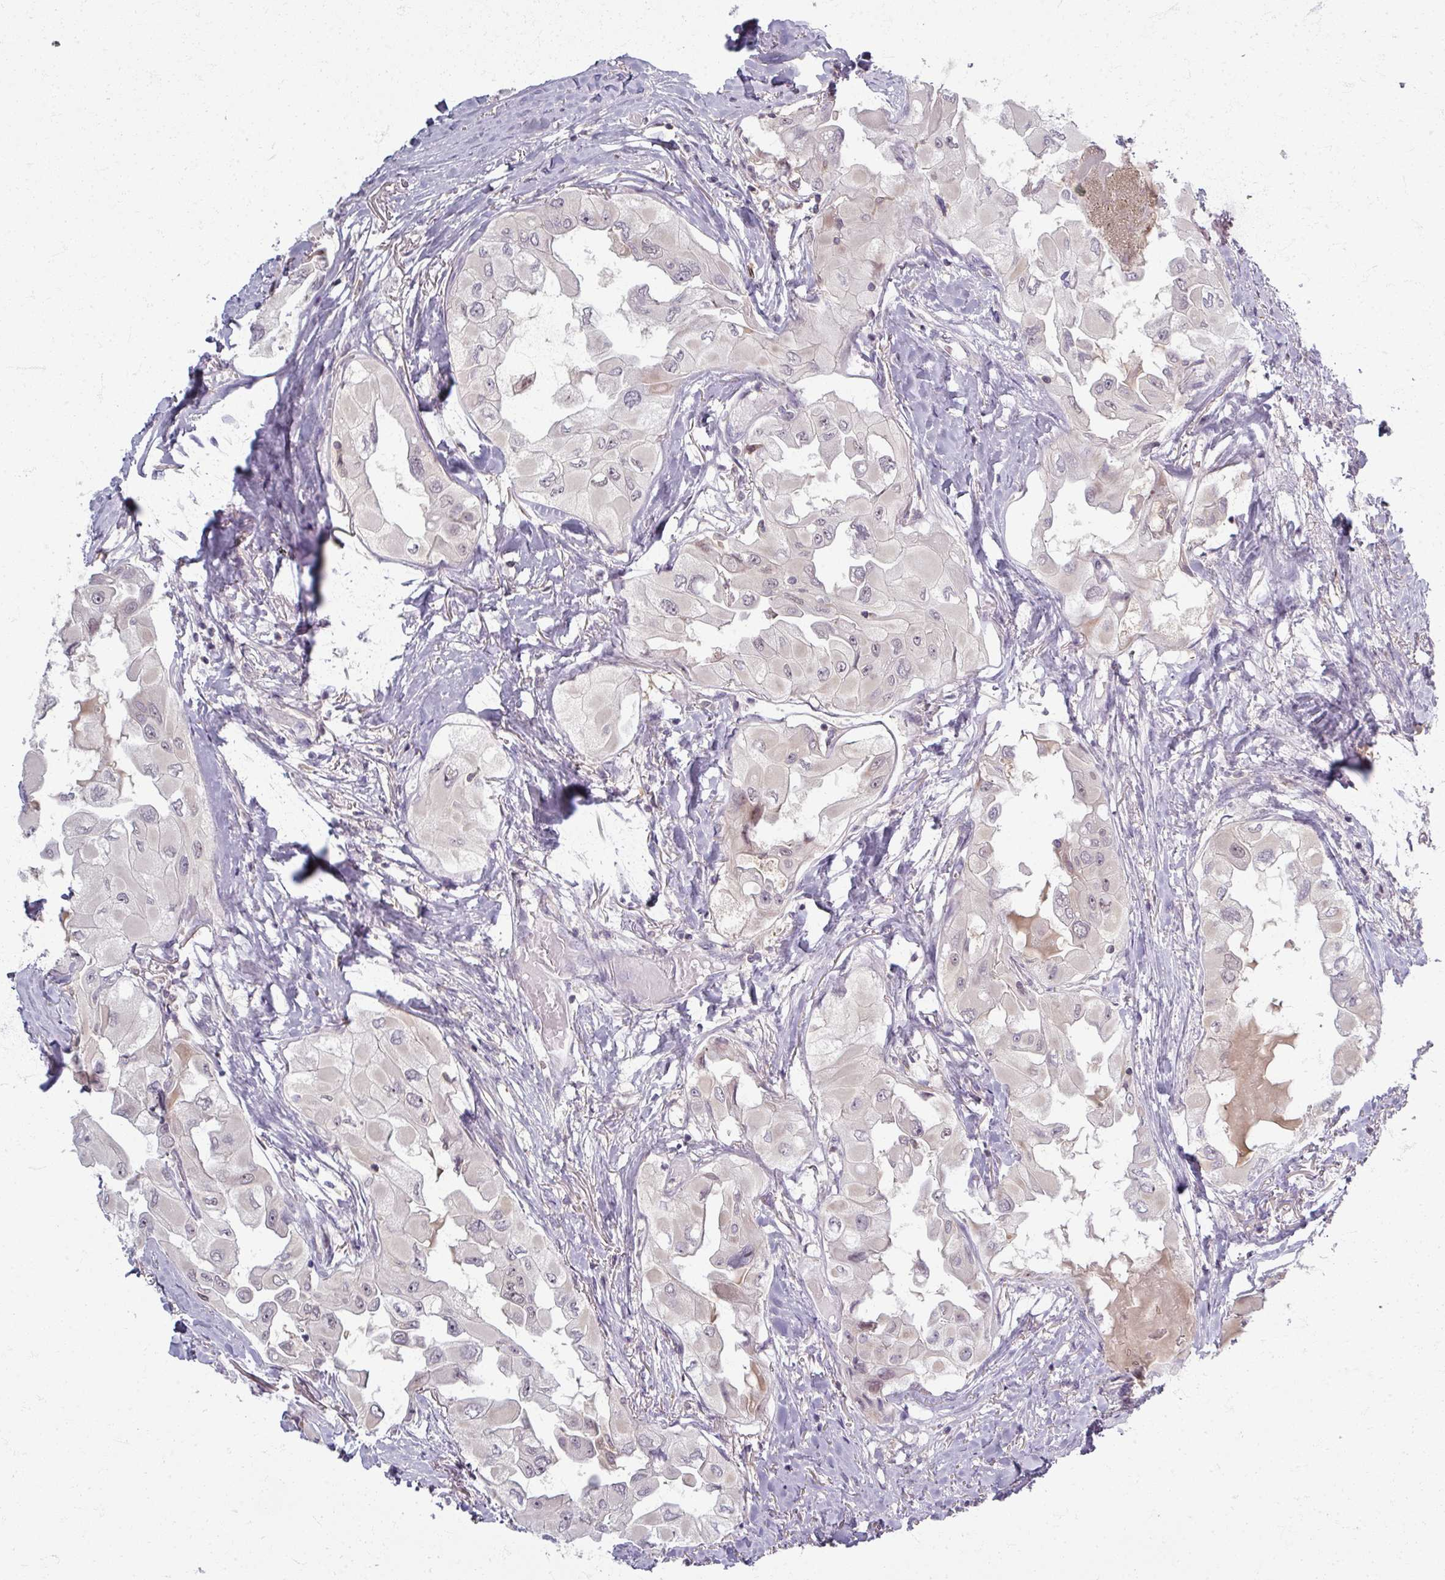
{"staining": {"intensity": "negative", "quantity": "none", "location": "none"}, "tissue": "thyroid cancer", "cell_type": "Tumor cells", "image_type": "cancer", "snomed": [{"axis": "morphology", "description": "Normal tissue, NOS"}, {"axis": "morphology", "description": "Papillary adenocarcinoma, NOS"}, {"axis": "topography", "description": "Thyroid gland"}], "caption": "Tumor cells show no significant protein expression in papillary adenocarcinoma (thyroid). Brightfield microscopy of immunohistochemistry (IHC) stained with DAB (brown) and hematoxylin (blue), captured at high magnification.", "gene": "TTLL7", "patient": {"sex": "female", "age": 59}}